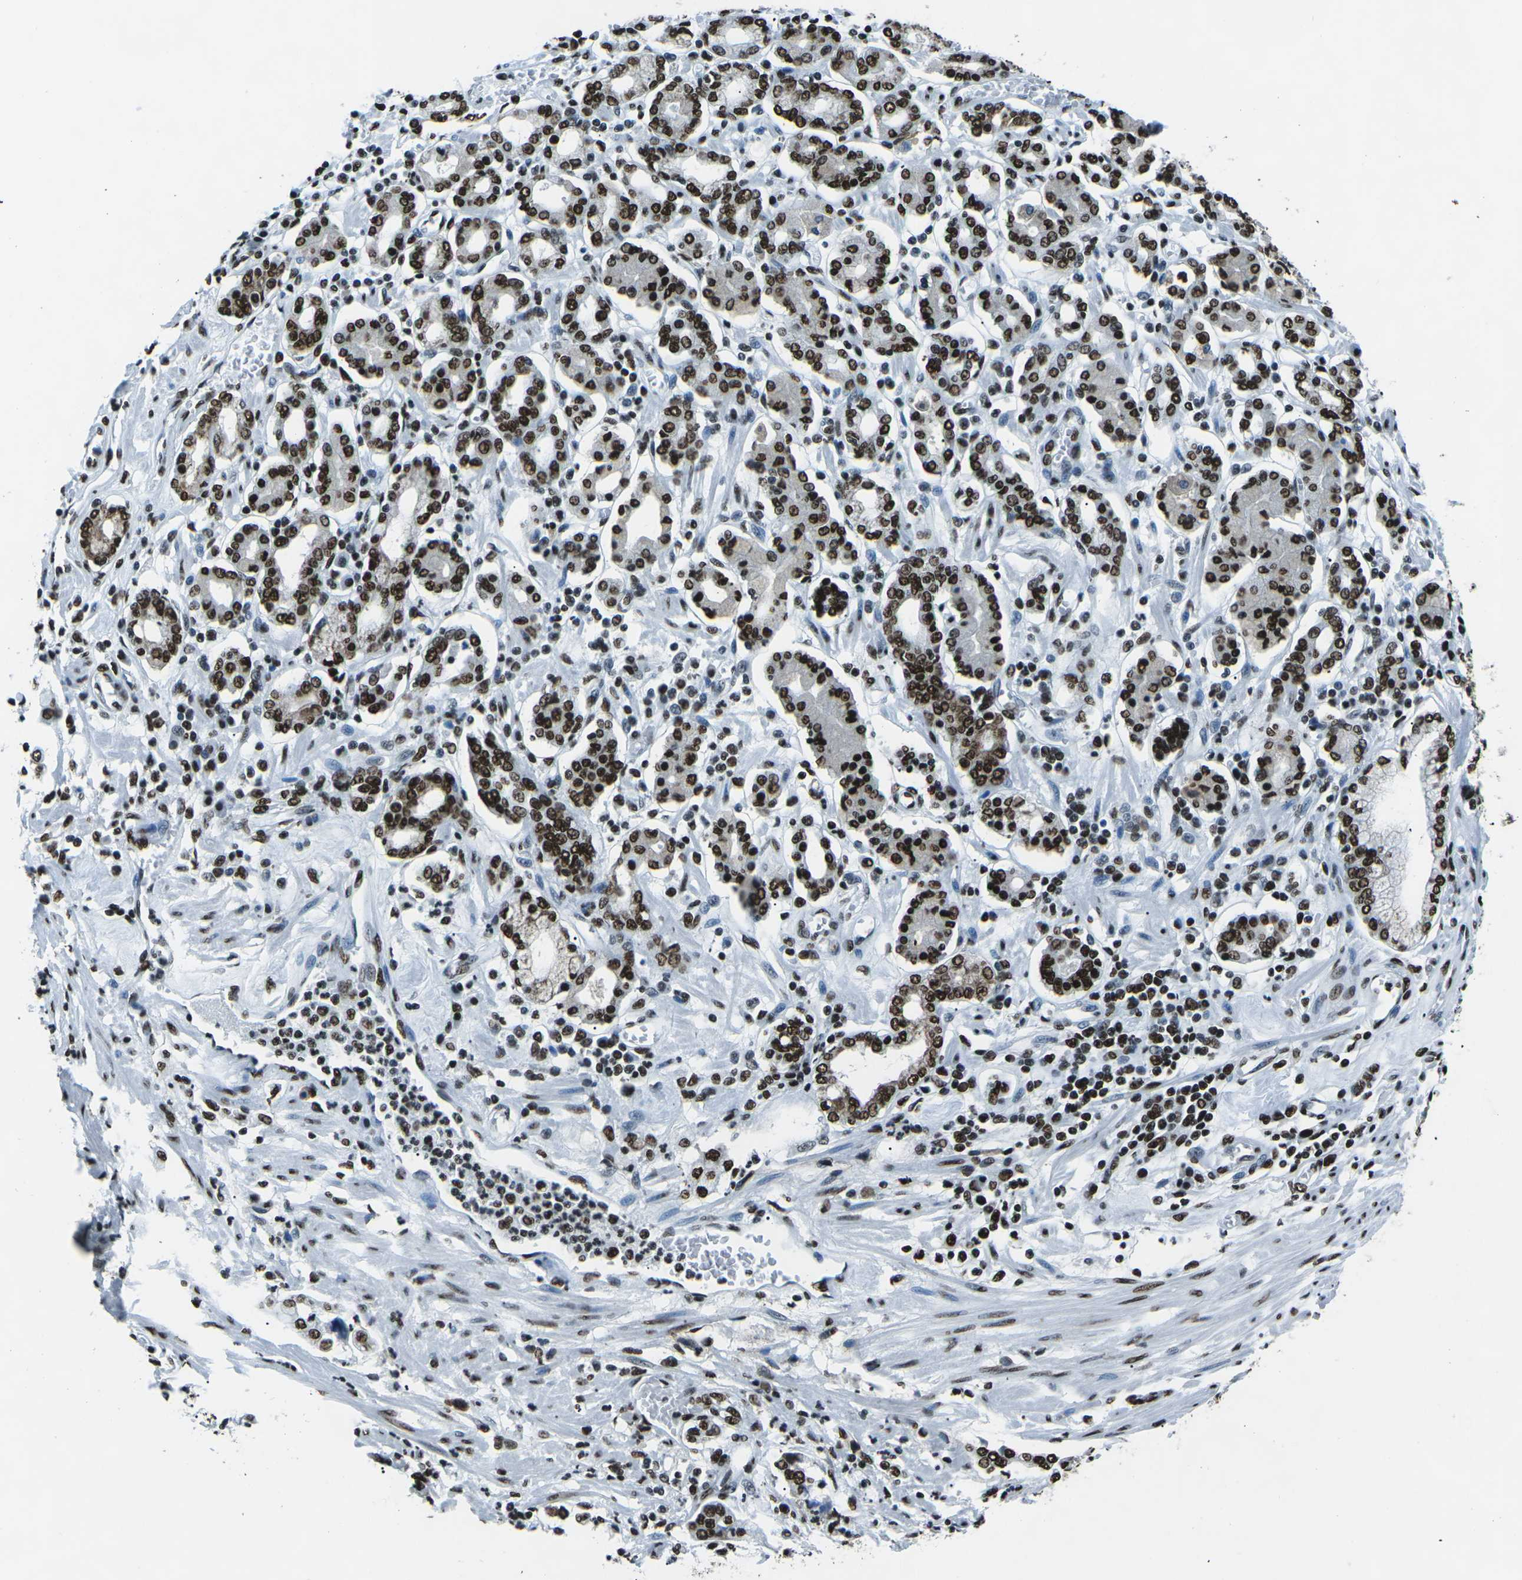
{"staining": {"intensity": "strong", "quantity": ">75%", "location": "nuclear"}, "tissue": "stomach cancer", "cell_type": "Tumor cells", "image_type": "cancer", "snomed": [{"axis": "morphology", "description": "Adenocarcinoma, NOS"}, {"axis": "topography", "description": "Stomach"}], "caption": "A high amount of strong nuclear positivity is appreciated in approximately >75% of tumor cells in adenocarcinoma (stomach) tissue. (DAB = brown stain, brightfield microscopy at high magnification).", "gene": "HNRNPL", "patient": {"sex": "male", "age": 76}}